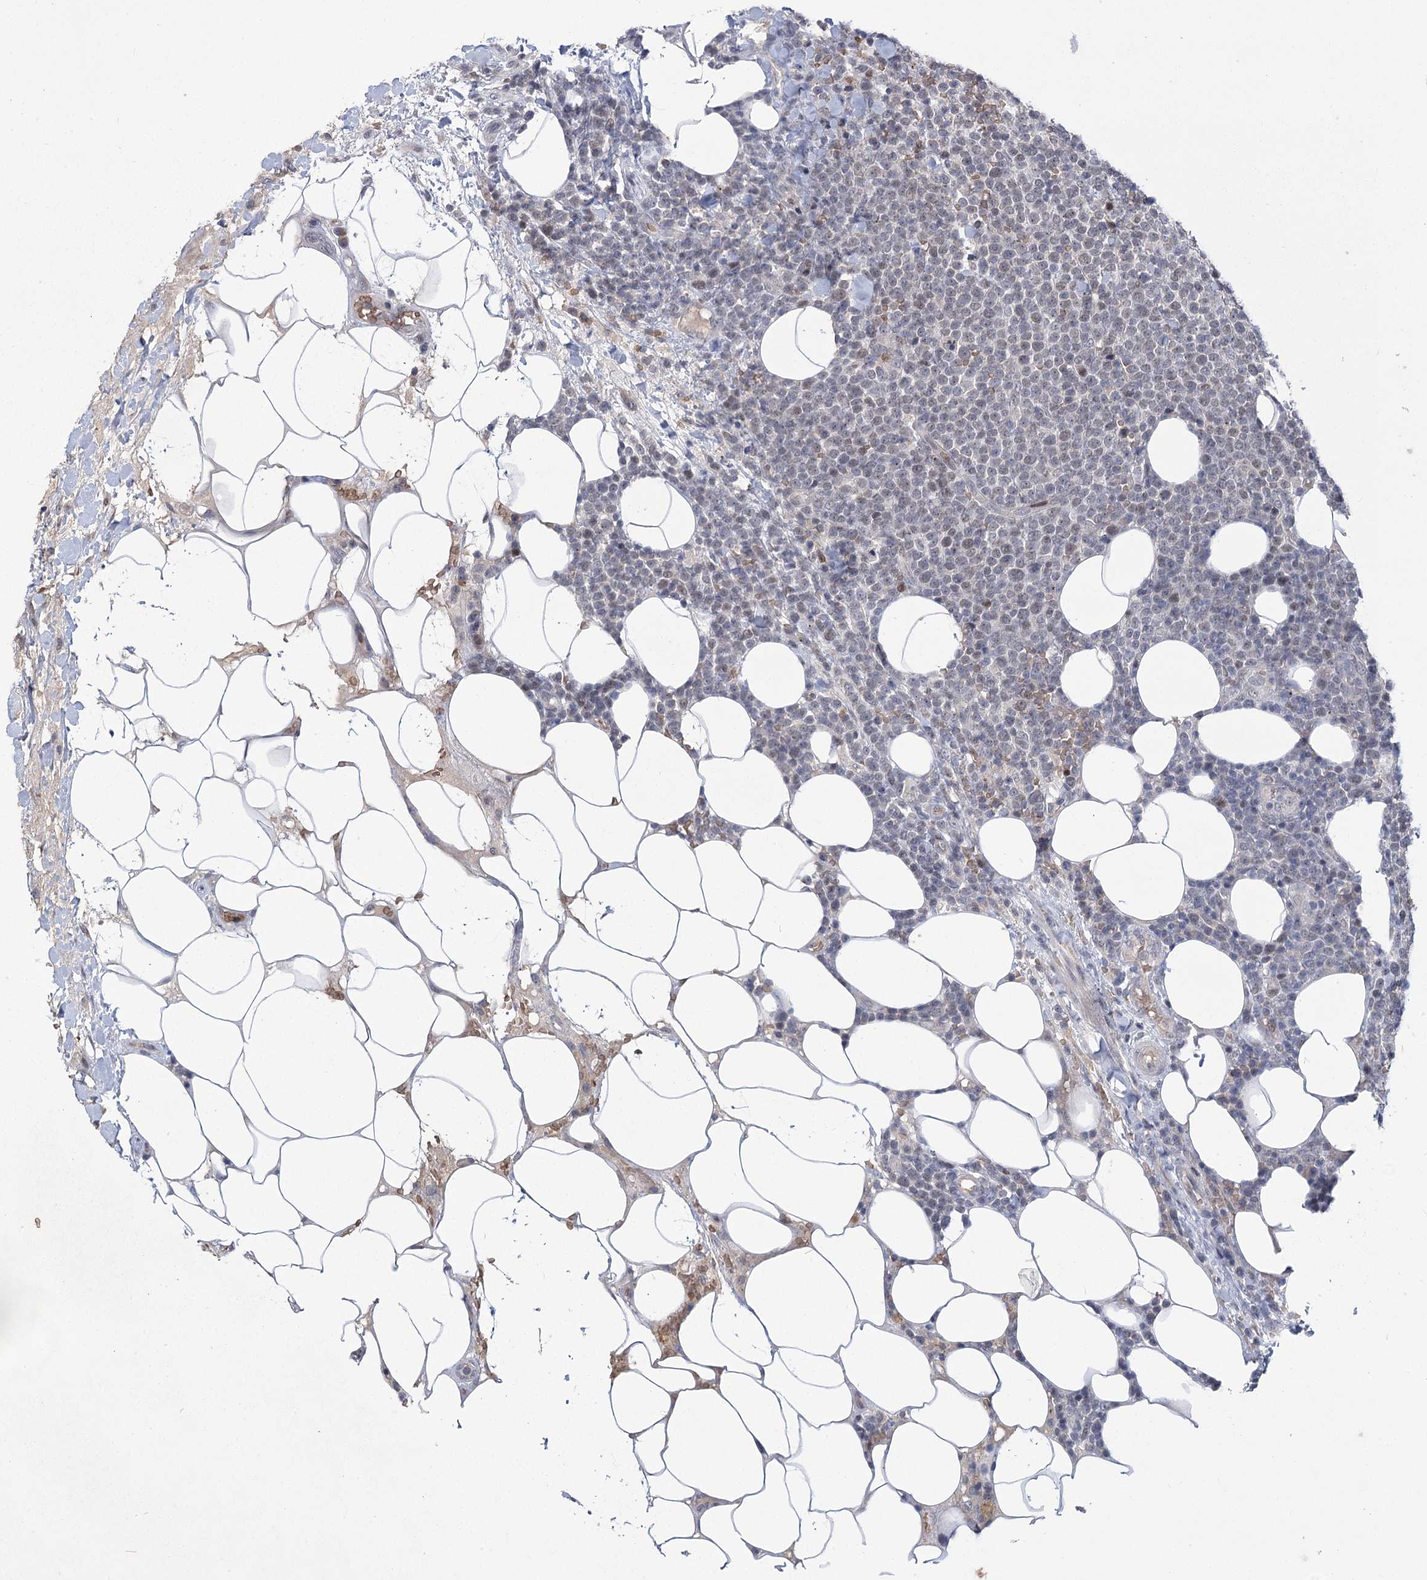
{"staining": {"intensity": "moderate", "quantity": "<25%", "location": "nuclear"}, "tissue": "lymphoma", "cell_type": "Tumor cells", "image_type": "cancer", "snomed": [{"axis": "morphology", "description": "Malignant lymphoma, non-Hodgkin's type, High grade"}, {"axis": "topography", "description": "Lymph node"}], "caption": "Lymphoma stained with DAB immunohistochemistry (IHC) exhibits low levels of moderate nuclear staining in about <25% of tumor cells.", "gene": "NSMCE4A", "patient": {"sex": "male", "age": 61}}